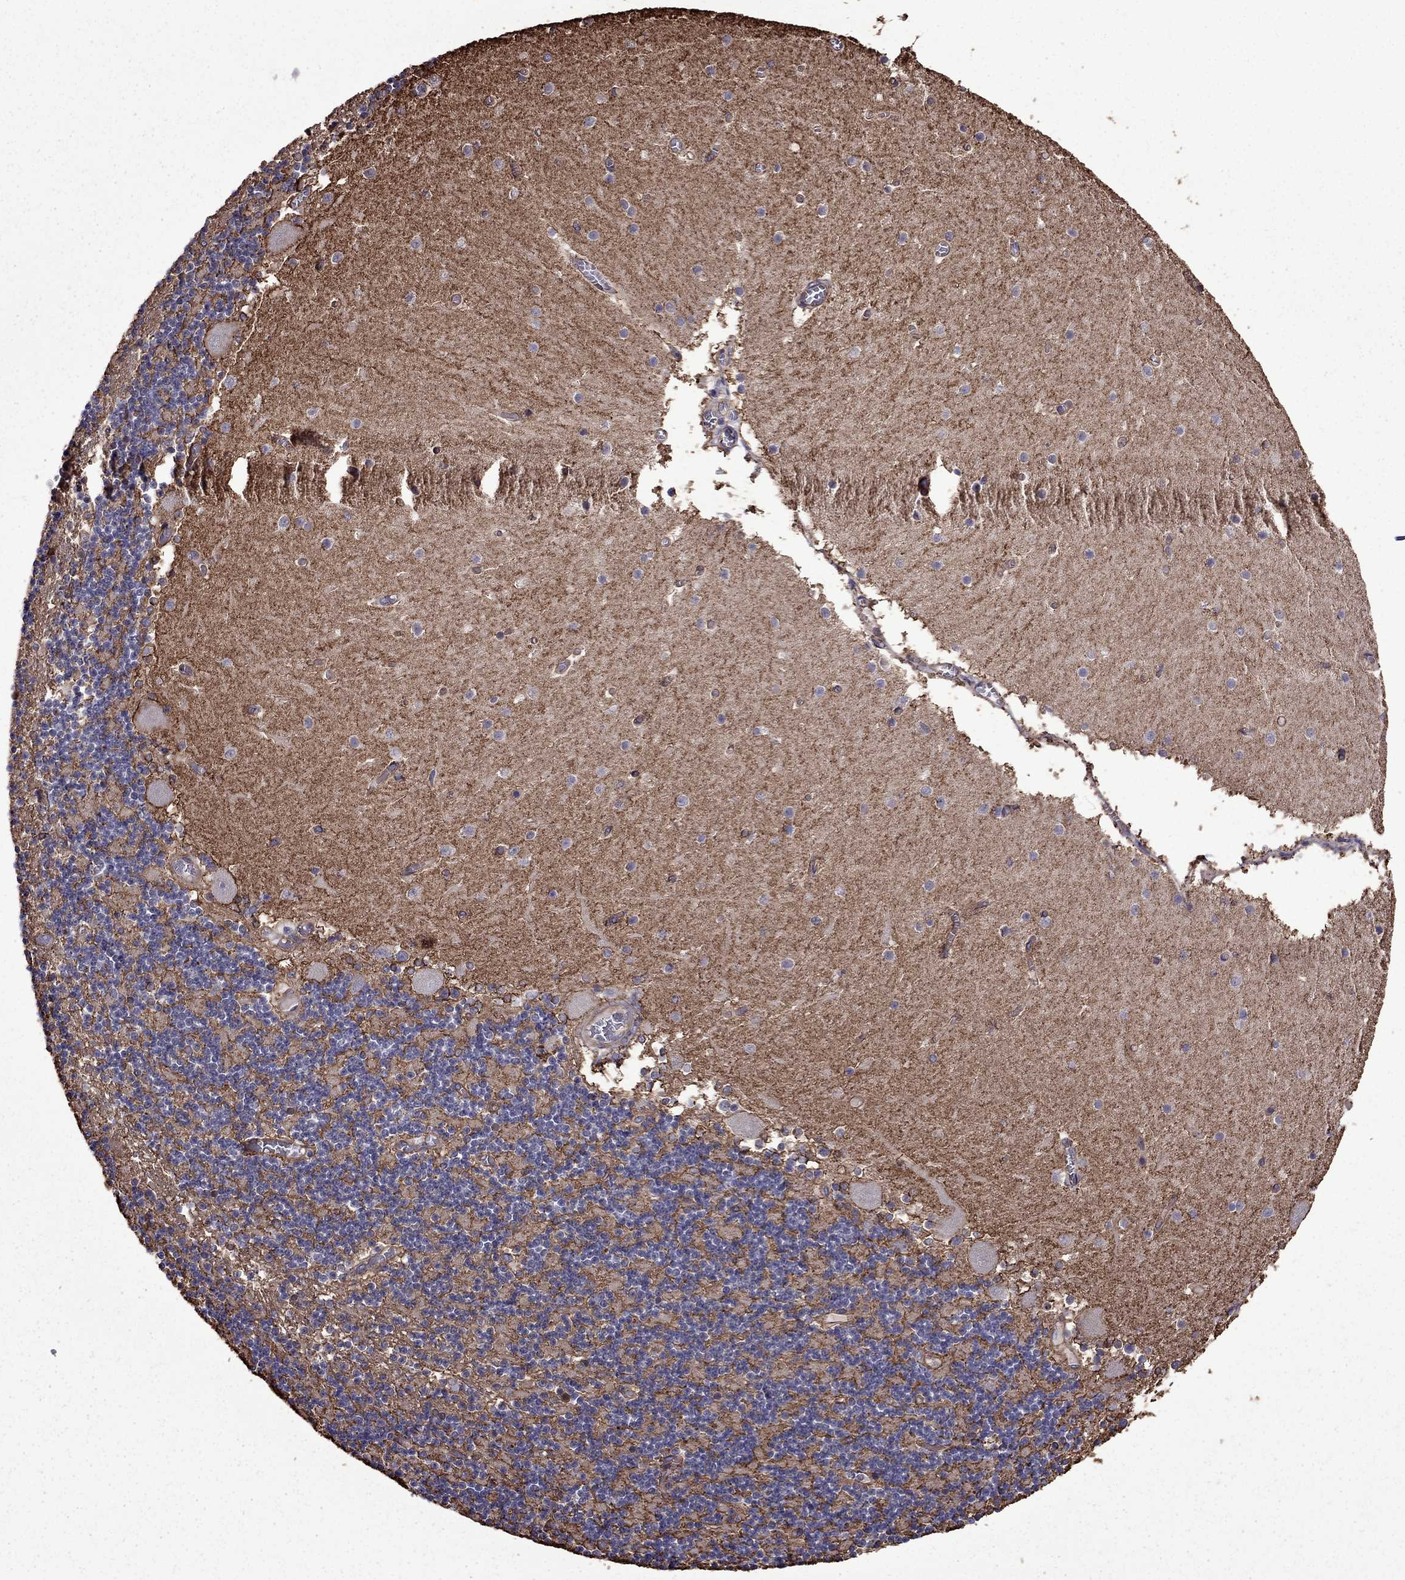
{"staining": {"intensity": "negative", "quantity": "none", "location": "none"}, "tissue": "cerebellum", "cell_type": "Cells in granular layer", "image_type": "normal", "snomed": [{"axis": "morphology", "description": "Normal tissue, NOS"}, {"axis": "topography", "description": "Cerebellum"}], "caption": "Protein analysis of unremarkable cerebellum reveals no significant staining in cells in granular layer. (DAB immunohistochemistry visualized using brightfield microscopy, high magnification).", "gene": "ITGB1", "patient": {"sex": "female", "age": 28}}